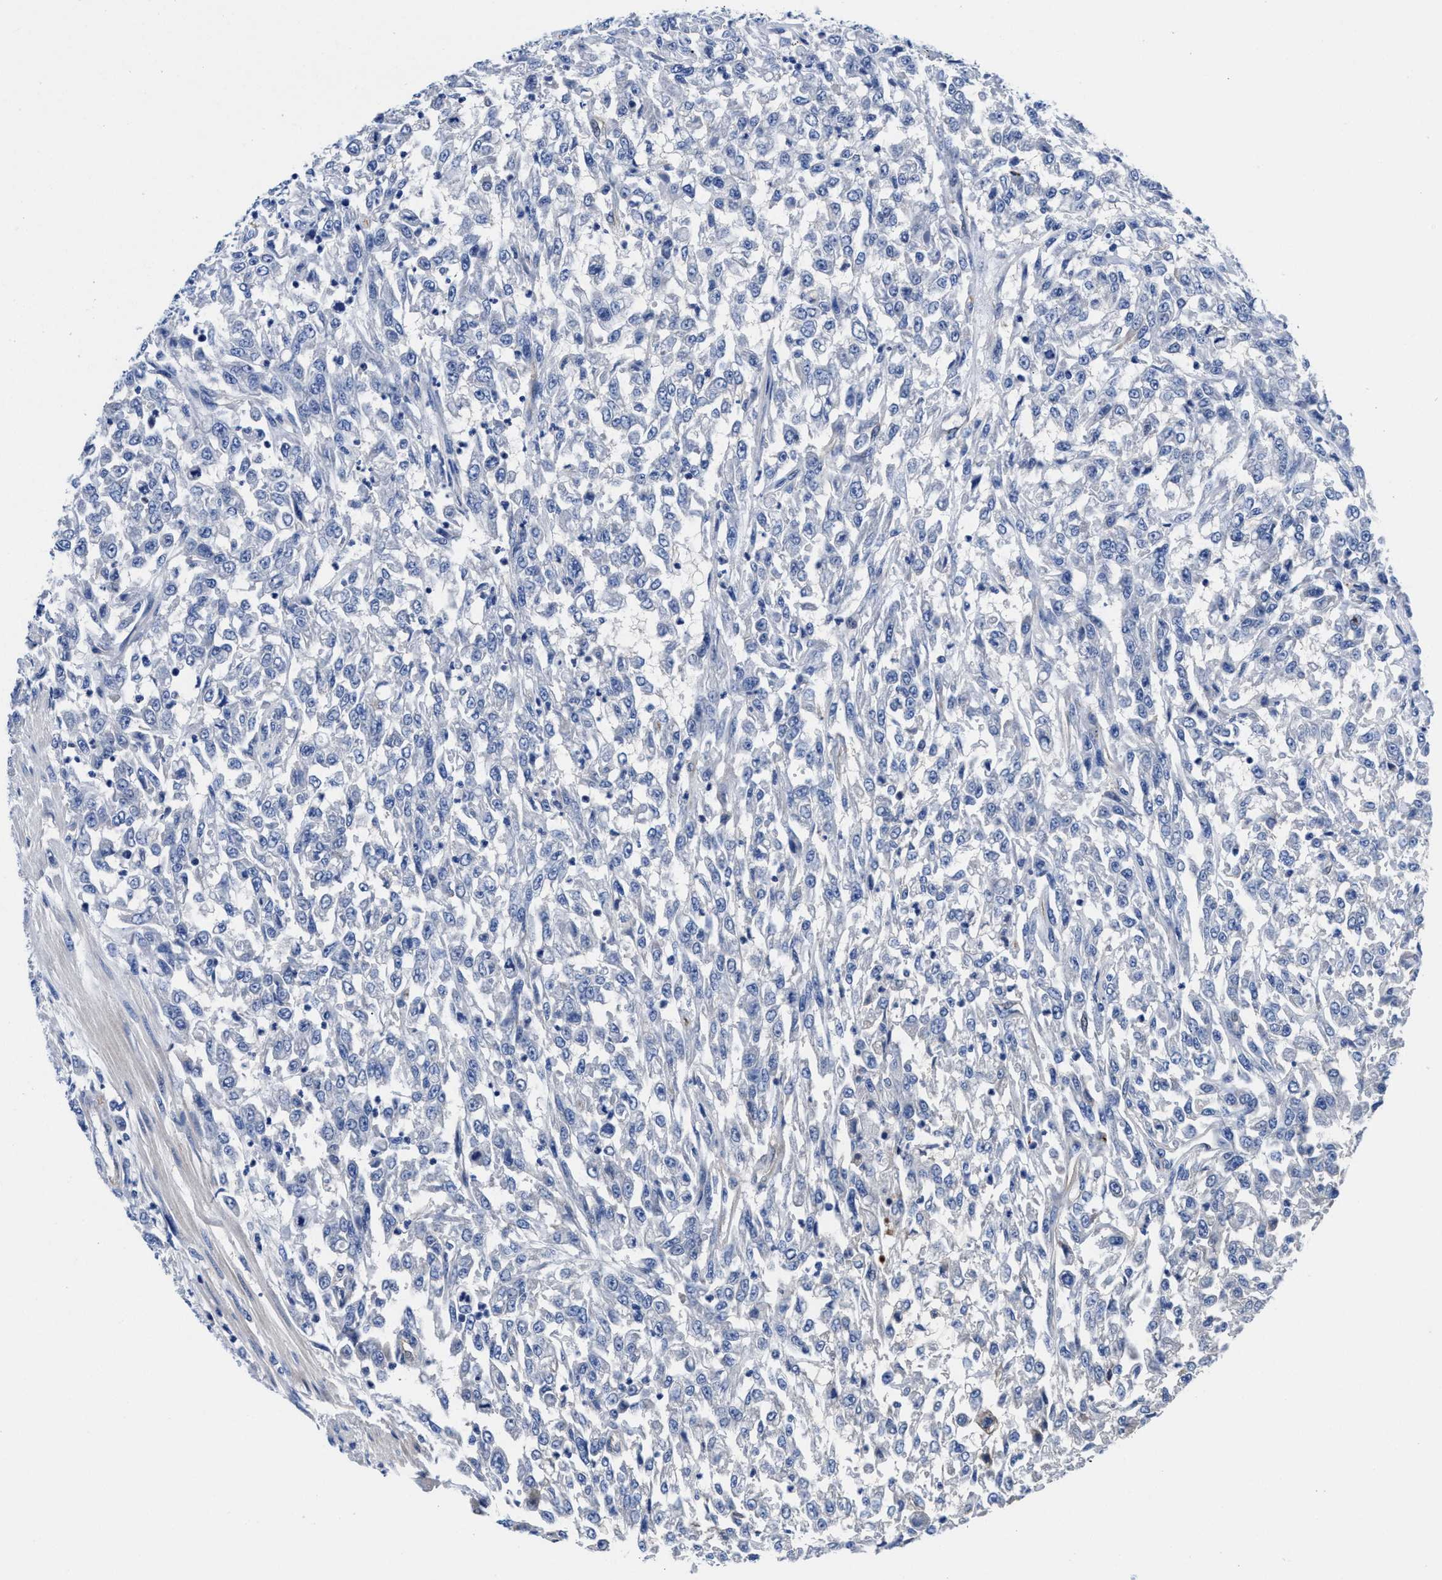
{"staining": {"intensity": "negative", "quantity": "none", "location": "none"}, "tissue": "urothelial cancer", "cell_type": "Tumor cells", "image_type": "cancer", "snomed": [{"axis": "morphology", "description": "Urothelial carcinoma, High grade"}, {"axis": "topography", "description": "Urinary bladder"}], "caption": "IHC image of neoplastic tissue: urothelial carcinoma (high-grade) stained with DAB (3,3'-diaminobenzidine) exhibits no significant protein expression in tumor cells.", "gene": "DHRS13", "patient": {"sex": "male", "age": 46}}